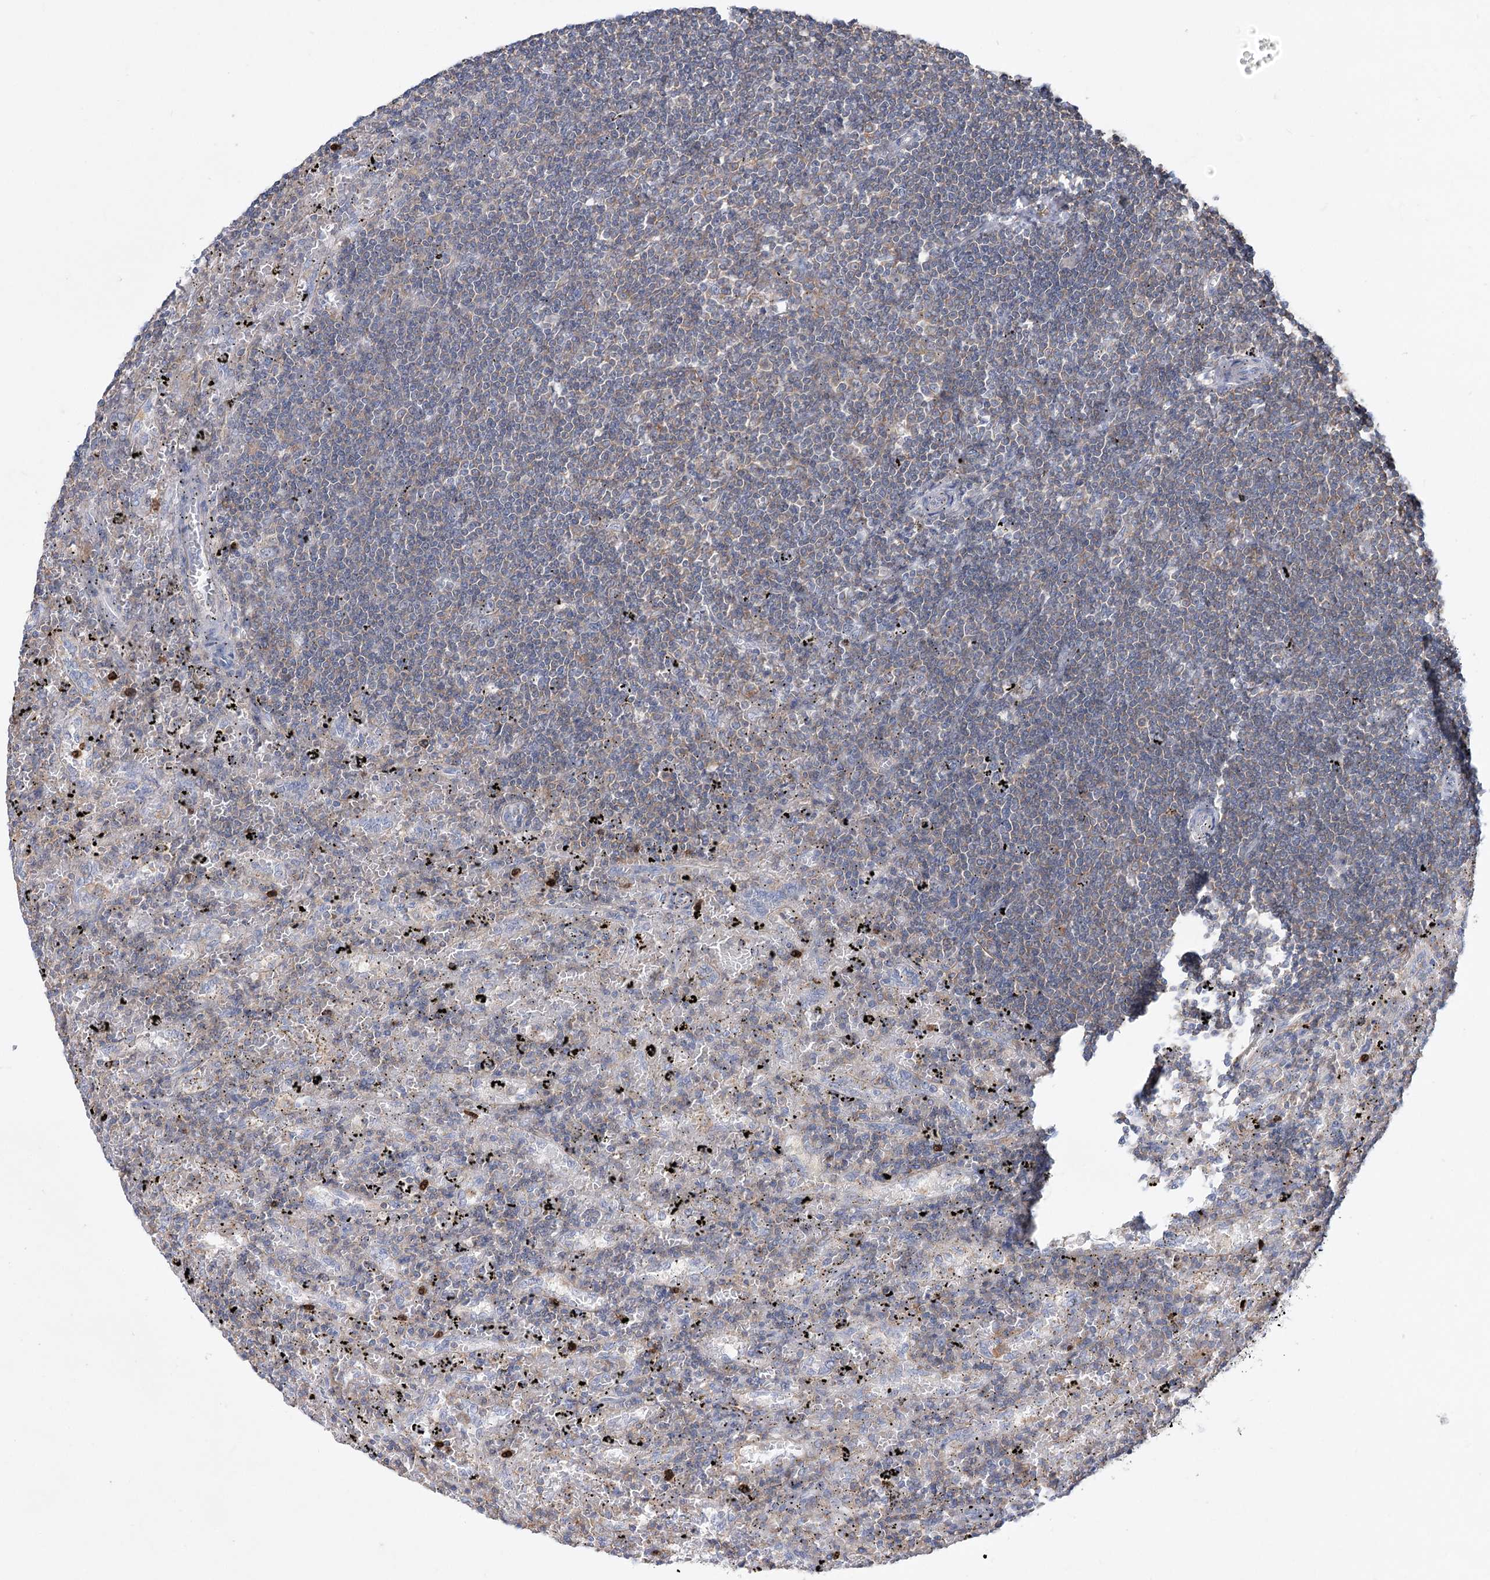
{"staining": {"intensity": "negative", "quantity": "none", "location": "none"}, "tissue": "lymphoma", "cell_type": "Tumor cells", "image_type": "cancer", "snomed": [{"axis": "morphology", "description": "Malignant lymphoma, non-Hodgkin's type, Low grade"}, {"axis": "topography", "description": "Spleen"}], "caption": "A high-resolution photomicrograph shows immunohistochemistry (IHC) staining of lymphoma, which displays no significant expression in tumor cells. (IHC, brightfield microscopy, high magnification).", "gene": "LARP1B", "patient": {"sex": "male", "age": 76}}